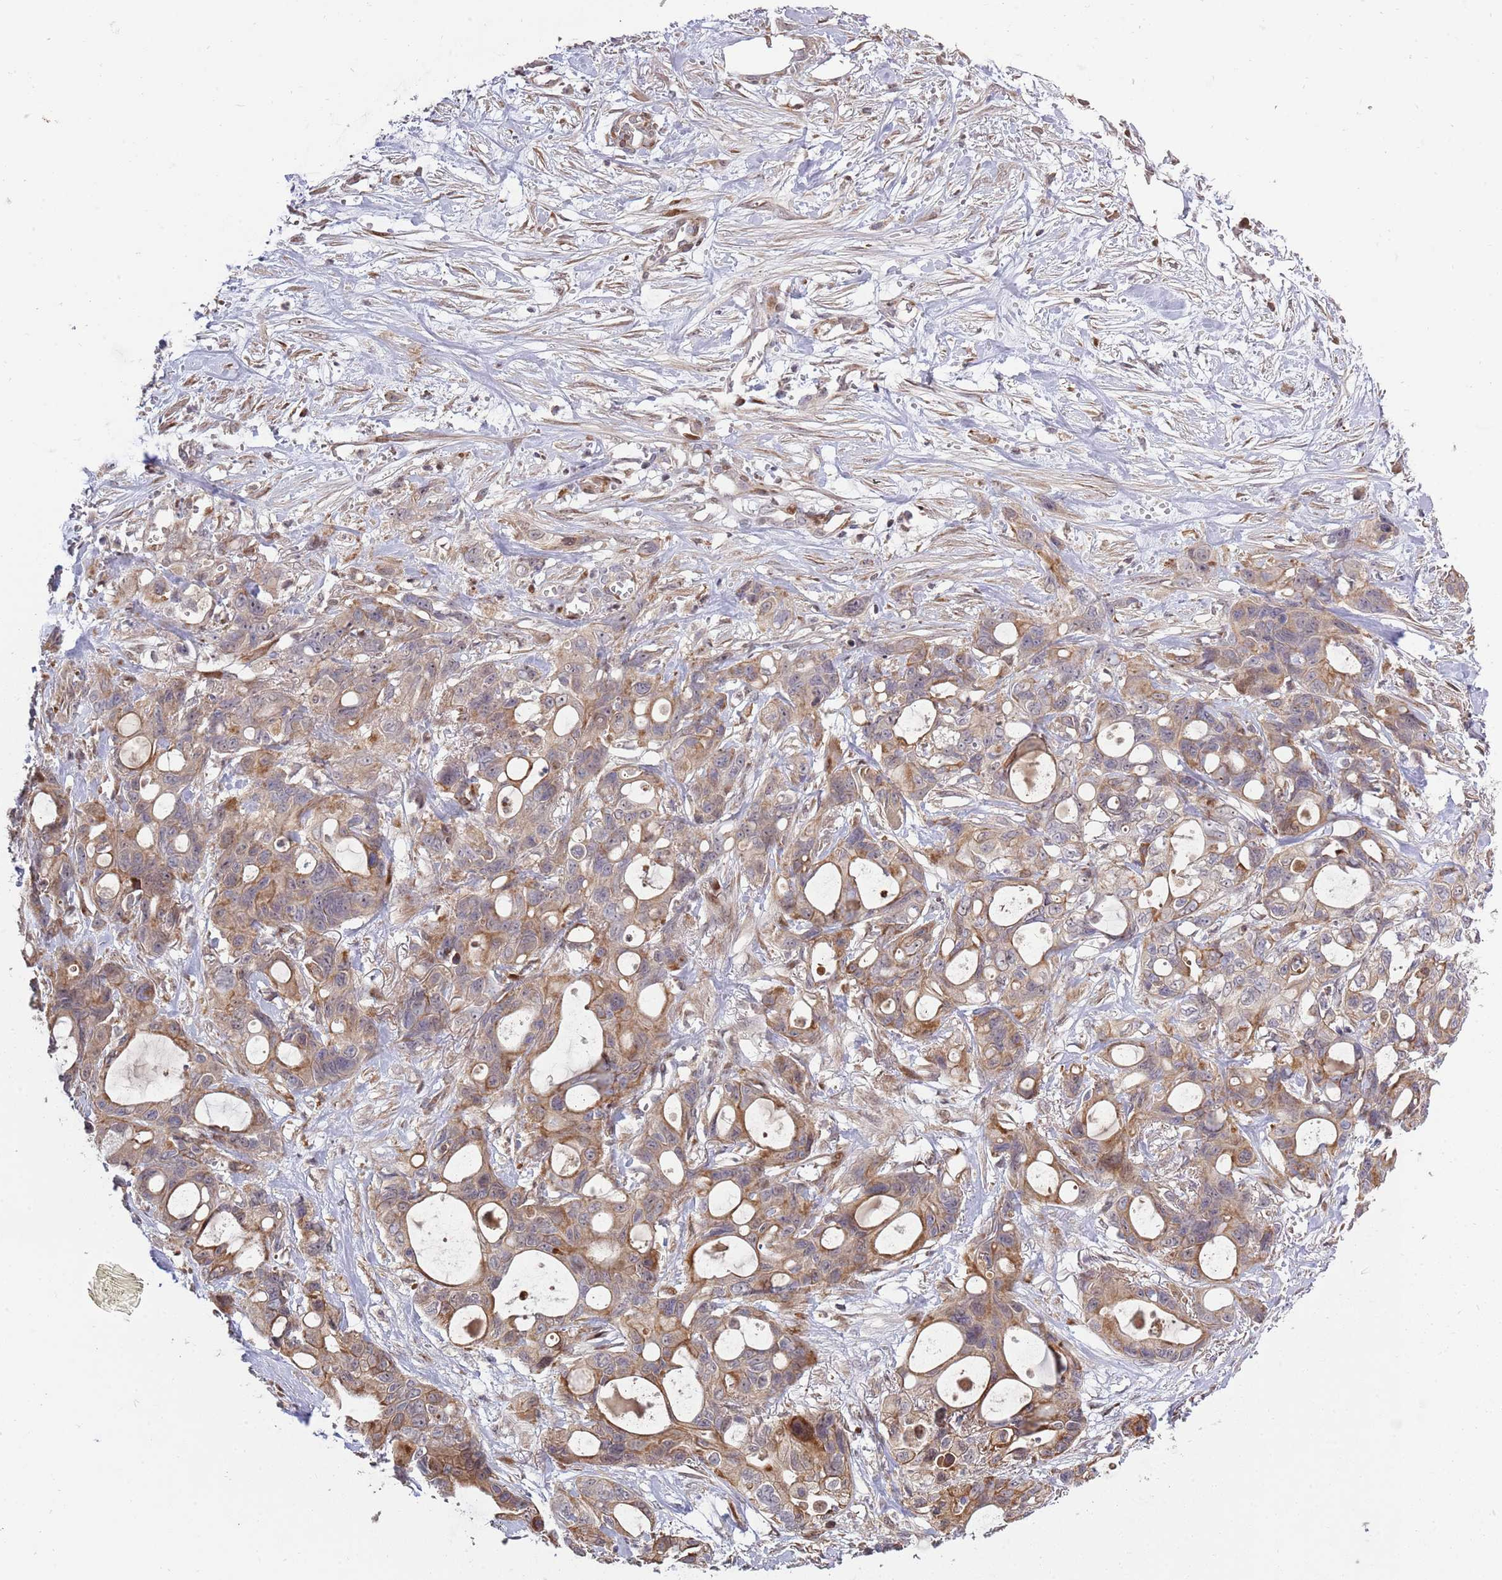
{"staining": {"intensity": "moderate", "quantity": ">75%", "location": "cytoplasmic/membranous"}, "tissue": "ovarian cancer", "cell_type": "Tumor cells", "image_type": "cancer", "snomed": [{"axis": "morphology", "description": "Cystadenocarcinoma, mucinous, NOS"}, {"axis": "topography", "description": "Ovary"}], "caption": "High-power microscopy captured an IHC histopathology image of mucinous cystadenocarcinoma (ovarian), revealing moderate cytoplasmic/membranous positivity in about >75% of tumor cells. (DAB (3,3'-diaminobenzidine) IHC with brightfield microscopy, high magnification).", "gene": "SYNDIG1L", "patient": {"sex": "female", "age": 70}}